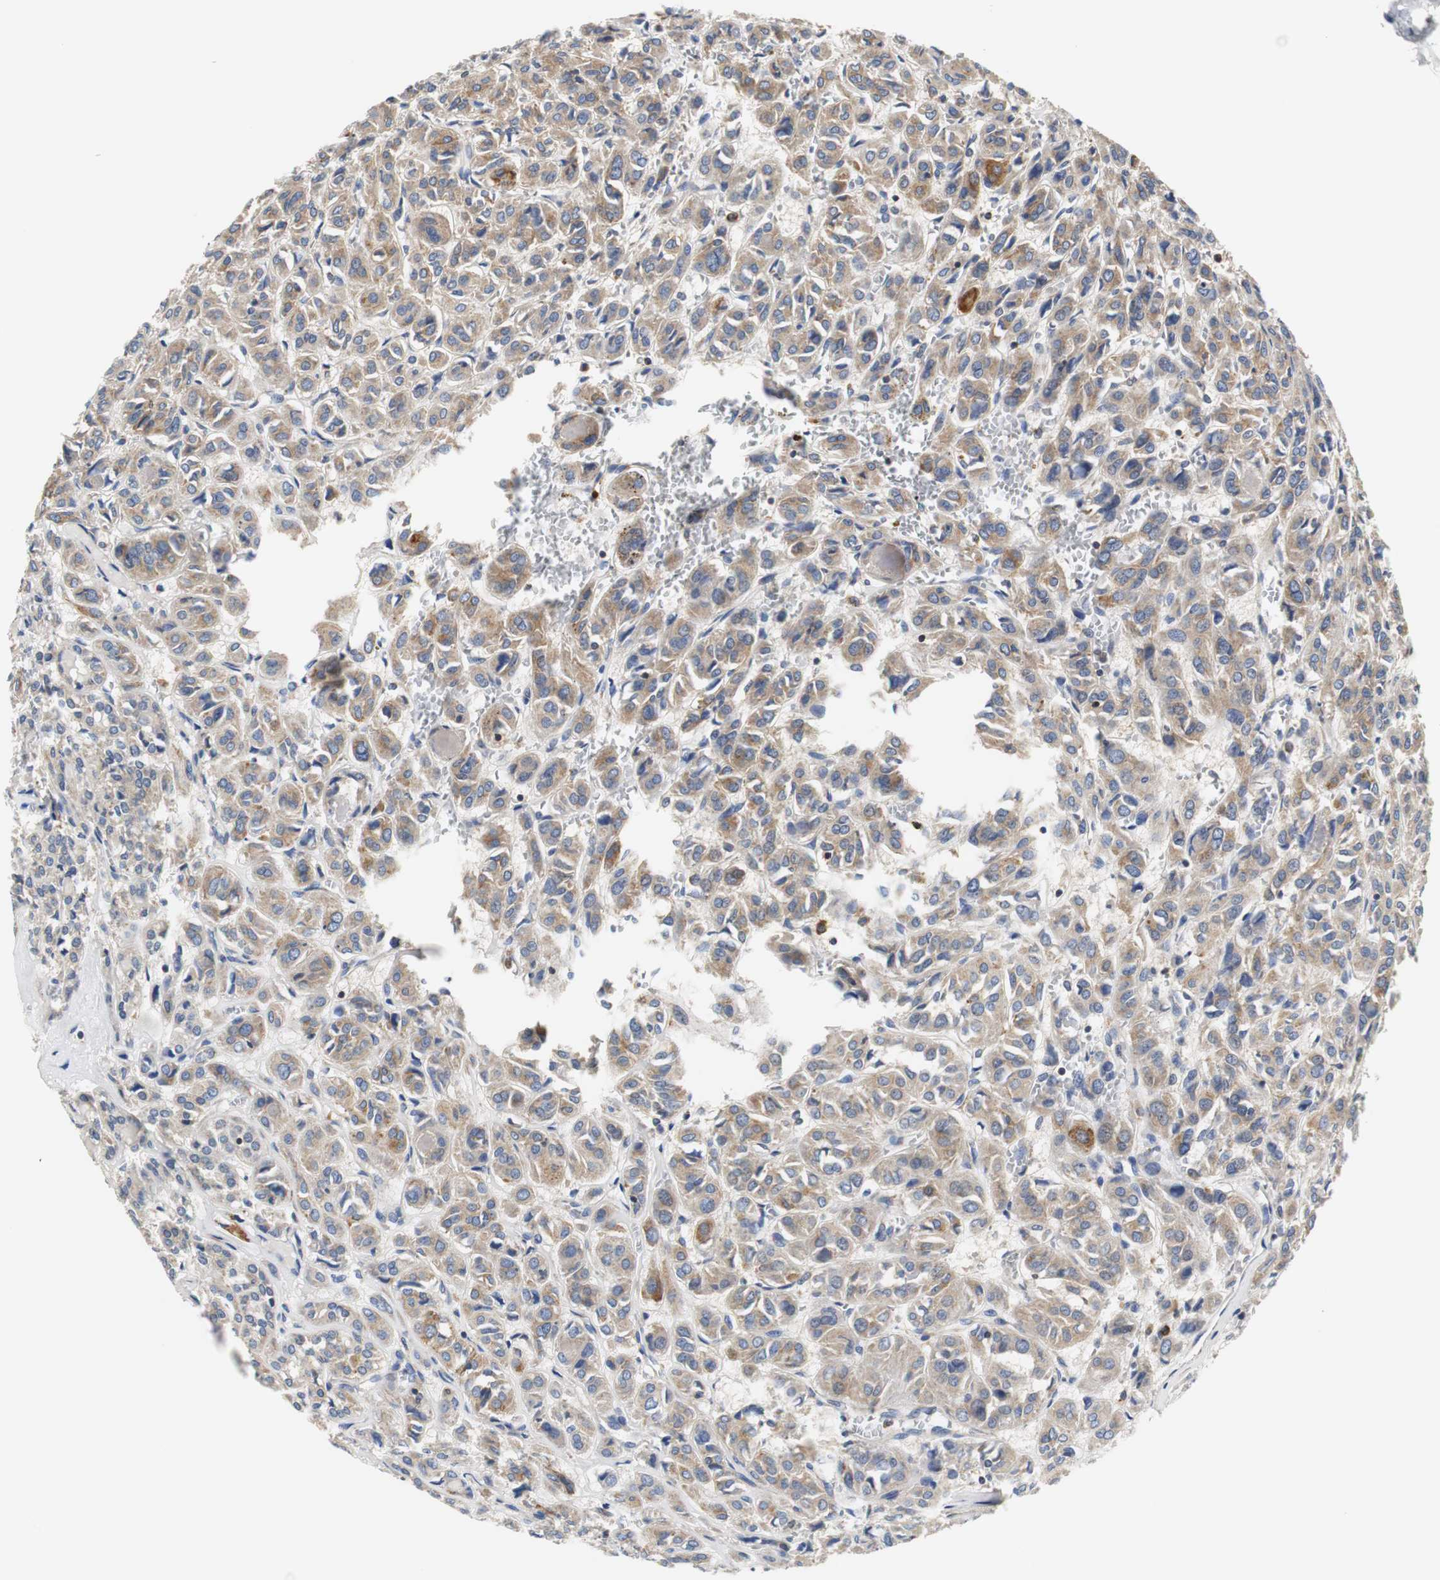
{"staining": {"intensity": "moderate", "quantity": ">75%", "location": "cytoplasmic/membranous"}, "tissue": "thyroid cancer", "cell_type": "Tumor cells", "image_type": "cancer", "snomed": [{"axis": "morphology", "description": "Follicular adenoma carcinoma, NOS"}, {"axis": "topography", "description": "Thyroid gland"}], "caption": "DAB (3,3'-diaminobenzidine) immunohistochemical staining of thyroid cancer (follicular adenoma carcinoma) demonstrates moderate cytoplasmic/membranous protein expression in about >75% of tumor cells.", "gene": "VAMP8", "patient": {"sex": "female", "age": 71}}